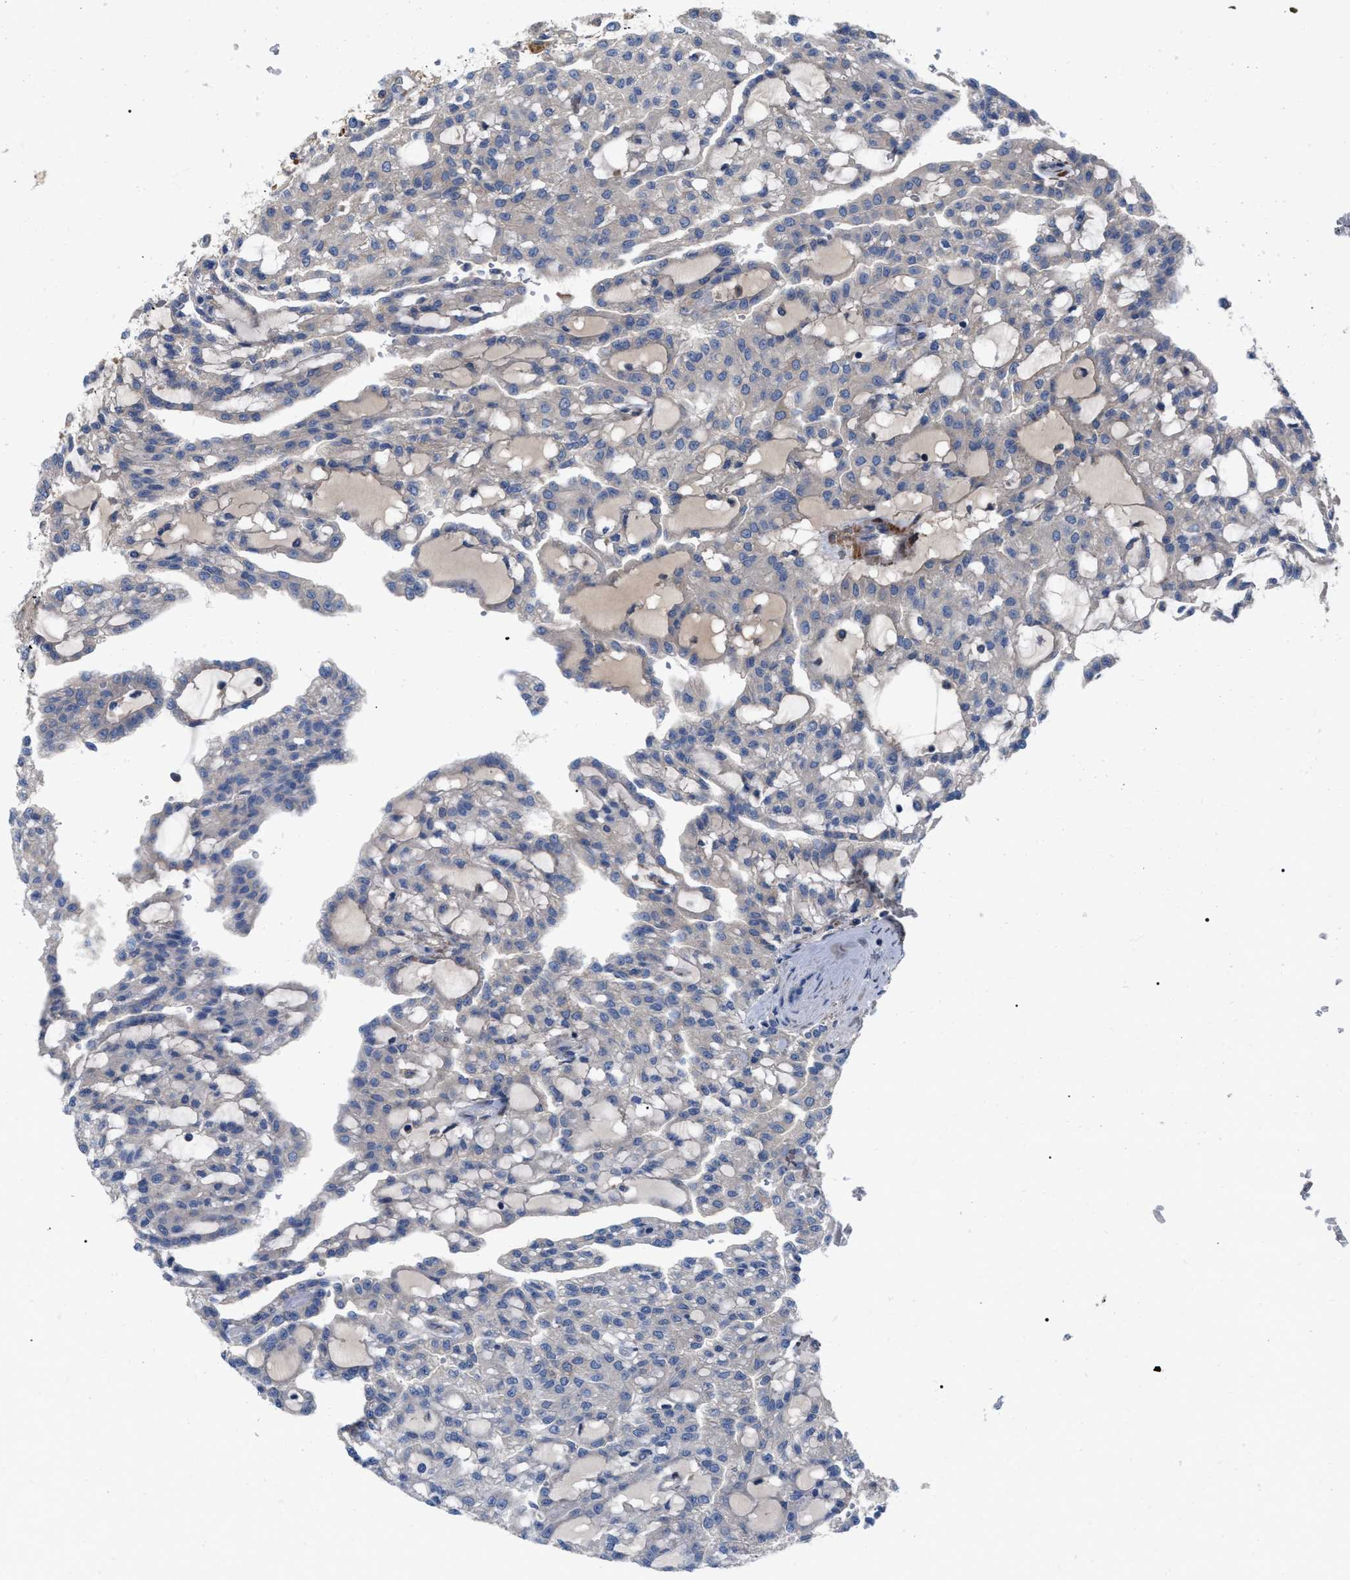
{"staining": {"intensity": "negative", "quantity": "none", "location": "none"}, "tissue": "renal cancer", "cell_type": "Tumor cells", "image_type": "cancer", "snomed": [{"axis": "morphology", "description": "Adenocarcinoma, NOS"}, {"axis": "topography", "description": "Kidney"}], "caption": "A micrograph of human renal adenocarcinoma is negative for staining in tumor cells.", "gene": "RABEP1", "patient": {"sex": "male", "age": 63}}